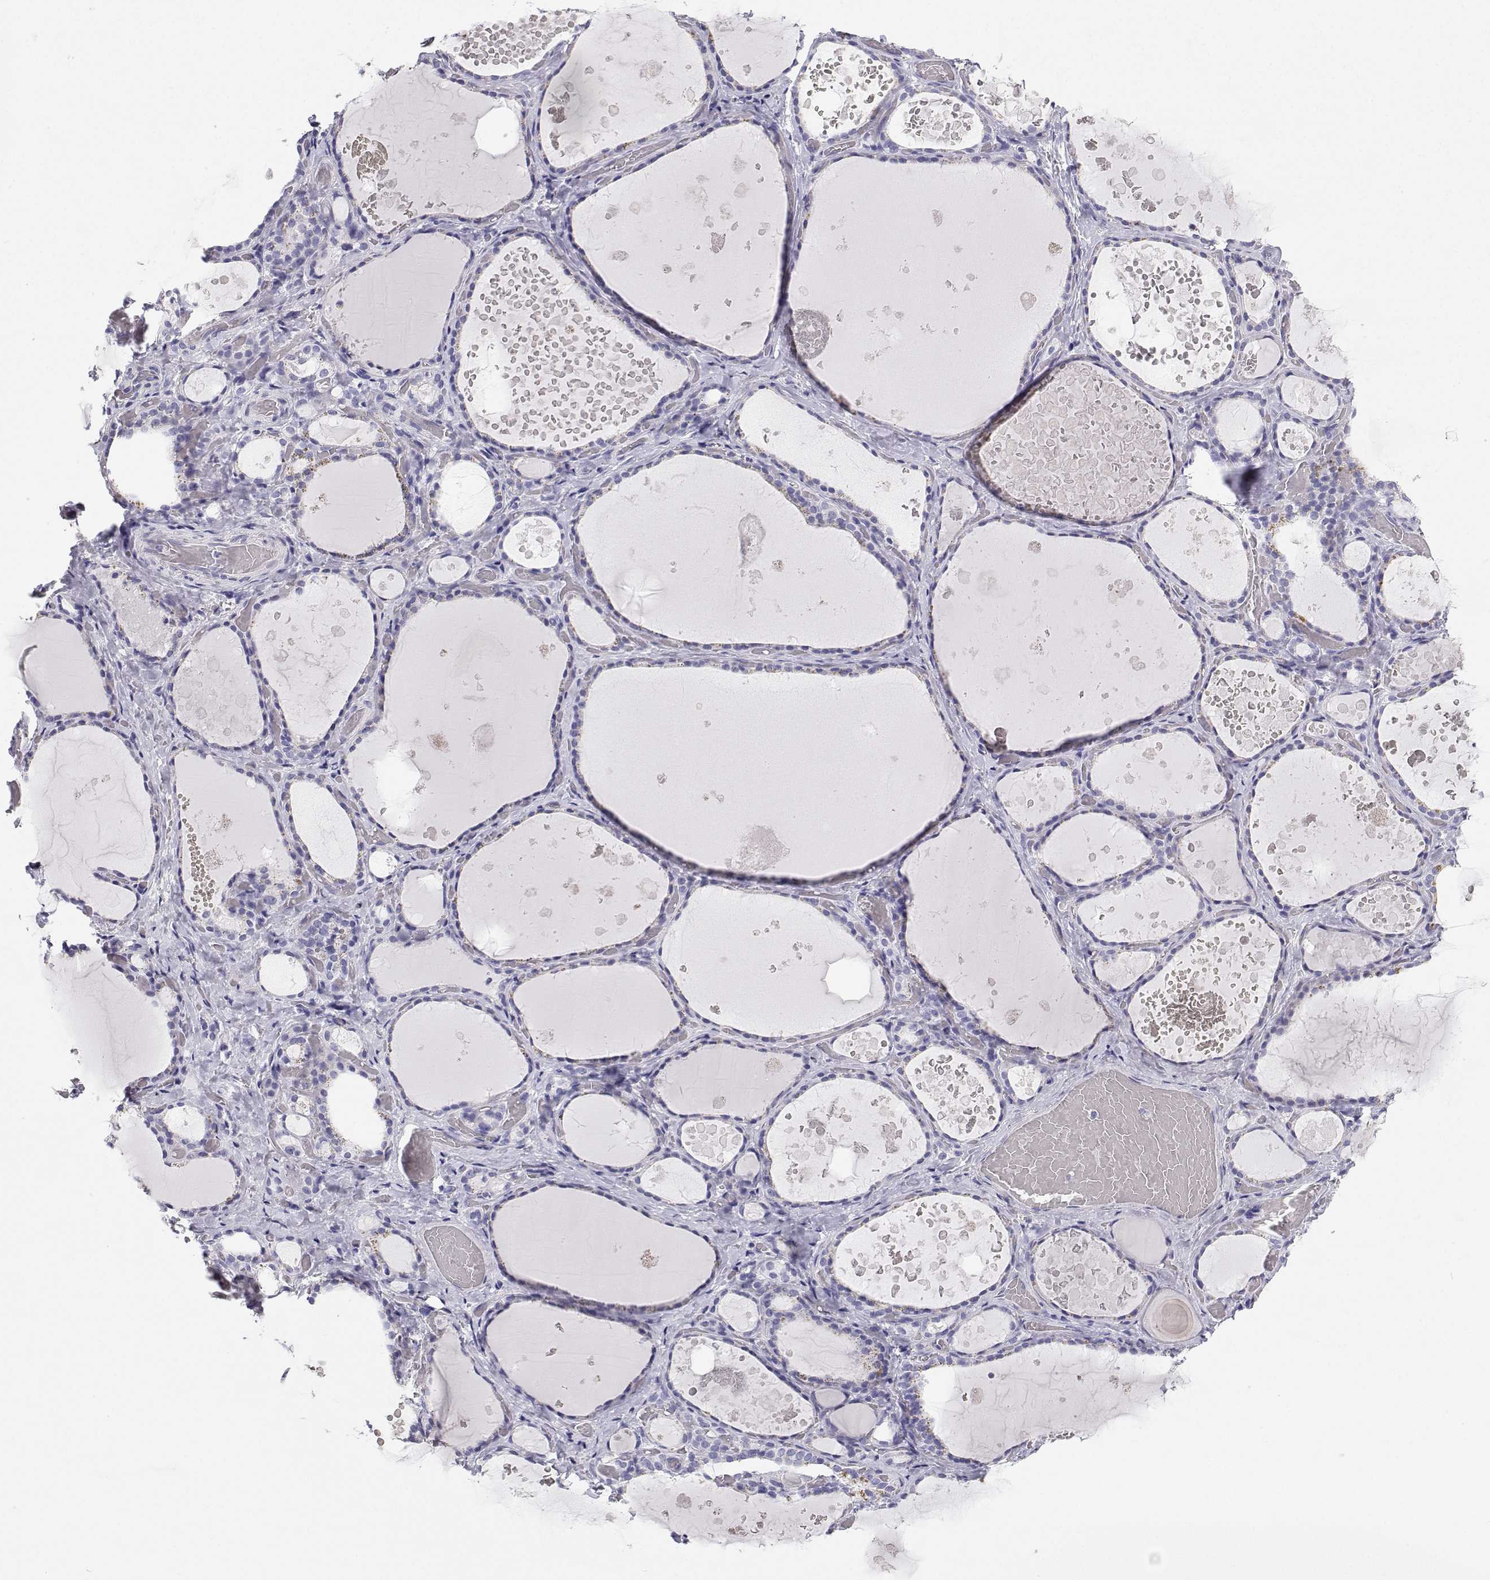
{"staining": {"intensity": "negative", "quantity": "none", "location": "none"}, "tissue": "thyroid gland", "cell_type": "Glandular cells", "image_type": "normal", "snomed": [{"axis": "morphology", "description": "Normal tissue, NOS"}, {"axis": "topography", "description": "Thyroid gland"}], "caption": "The immunohistochemistry (IHC) micrograph has no significant staining in glandular cells of thyroid gland. (Brightfield microscopy of DAB immunohistochemistry (IHC) at high magnification).", "gene": "BHMT", "patient": {"sex": "female", "age": 56}}